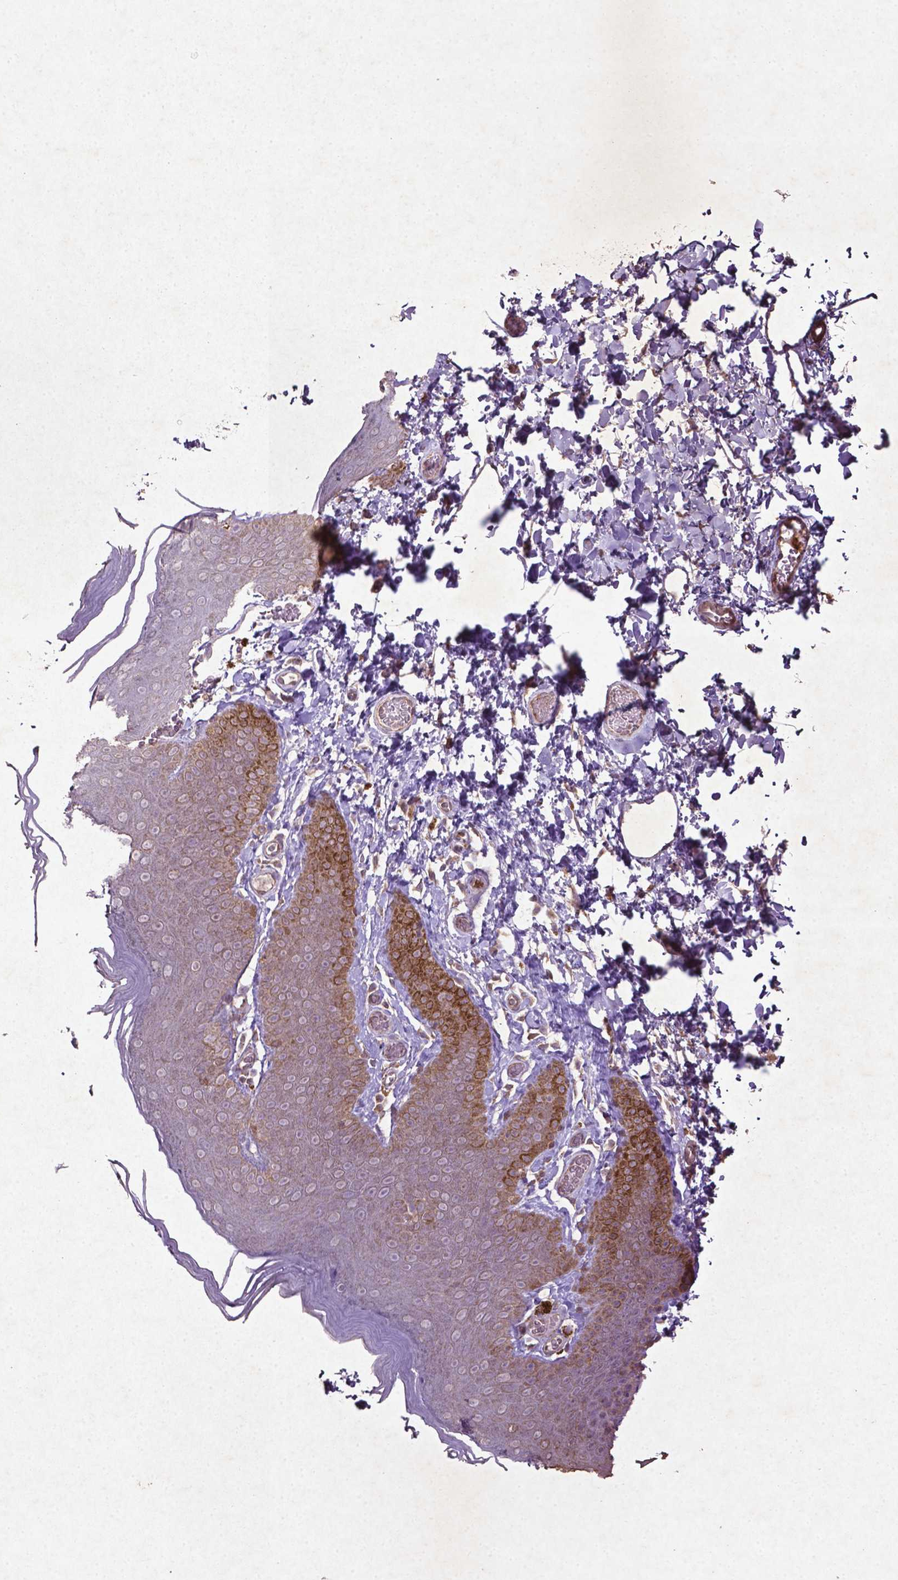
{"staining": {"intensity": "moderate", "quantity": "25%-75%", "location": "cytoplasmic/membranous"}, "tissue": "skin", "cell_type": "Epidermal cells", "image_type": "normal", "snomed": [{"axis": "morphology", "description": "Normal tissue, NOS"}, {"axis": "topography", "description": "Anal"}], "caption": "Skin was stained to show a protein in brown. There is medium levels of moderate cytoplasmic/membranous positivity in about 25%-75% of epidermal cells.", "gene": "MTOR", "patient": {"sex": "male", "age": 53}}